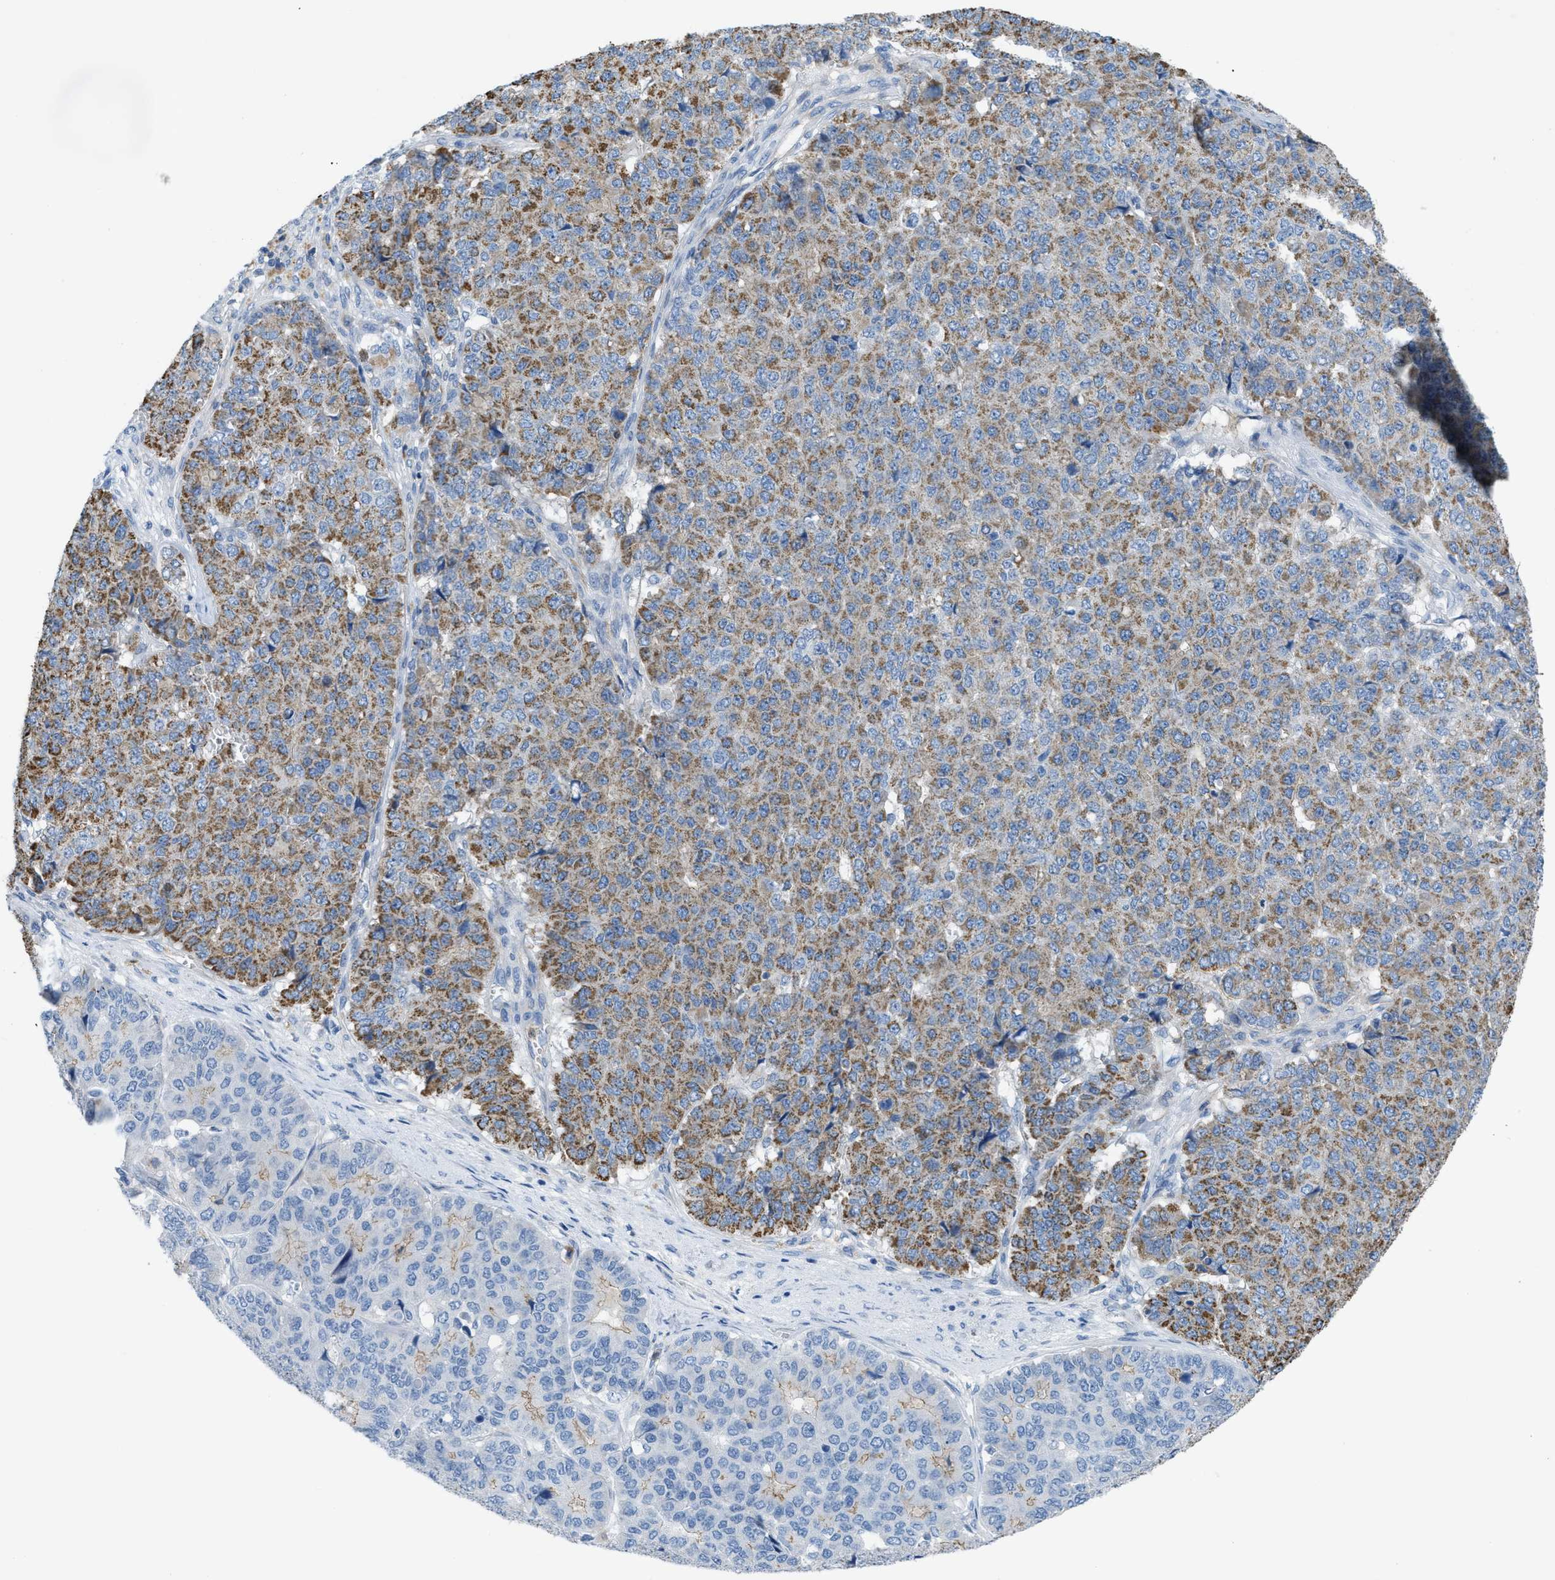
{"staining": {"intensity": "moderate", "quantity": "25%-75%", "location": "cytoplasmic/membranous"}, "tissue": "pancreatic cancer", "cell_type": "Tumor cells", "image_type": "cancer", "snomed": [{"axis": "morphology", "description": "Adenocarcinoma, NOS"}, {"axis": "topography", "description": "Pancreas"}], "caption": "An image showing moderate cytoplasmic/membranous staining in about 25%-75% of tumor cells in pancreatic cancer, as visualized by brown immunohistochemical staining.", "gene": "CRB3", "patient": {"sex": "male", "age": 50}}